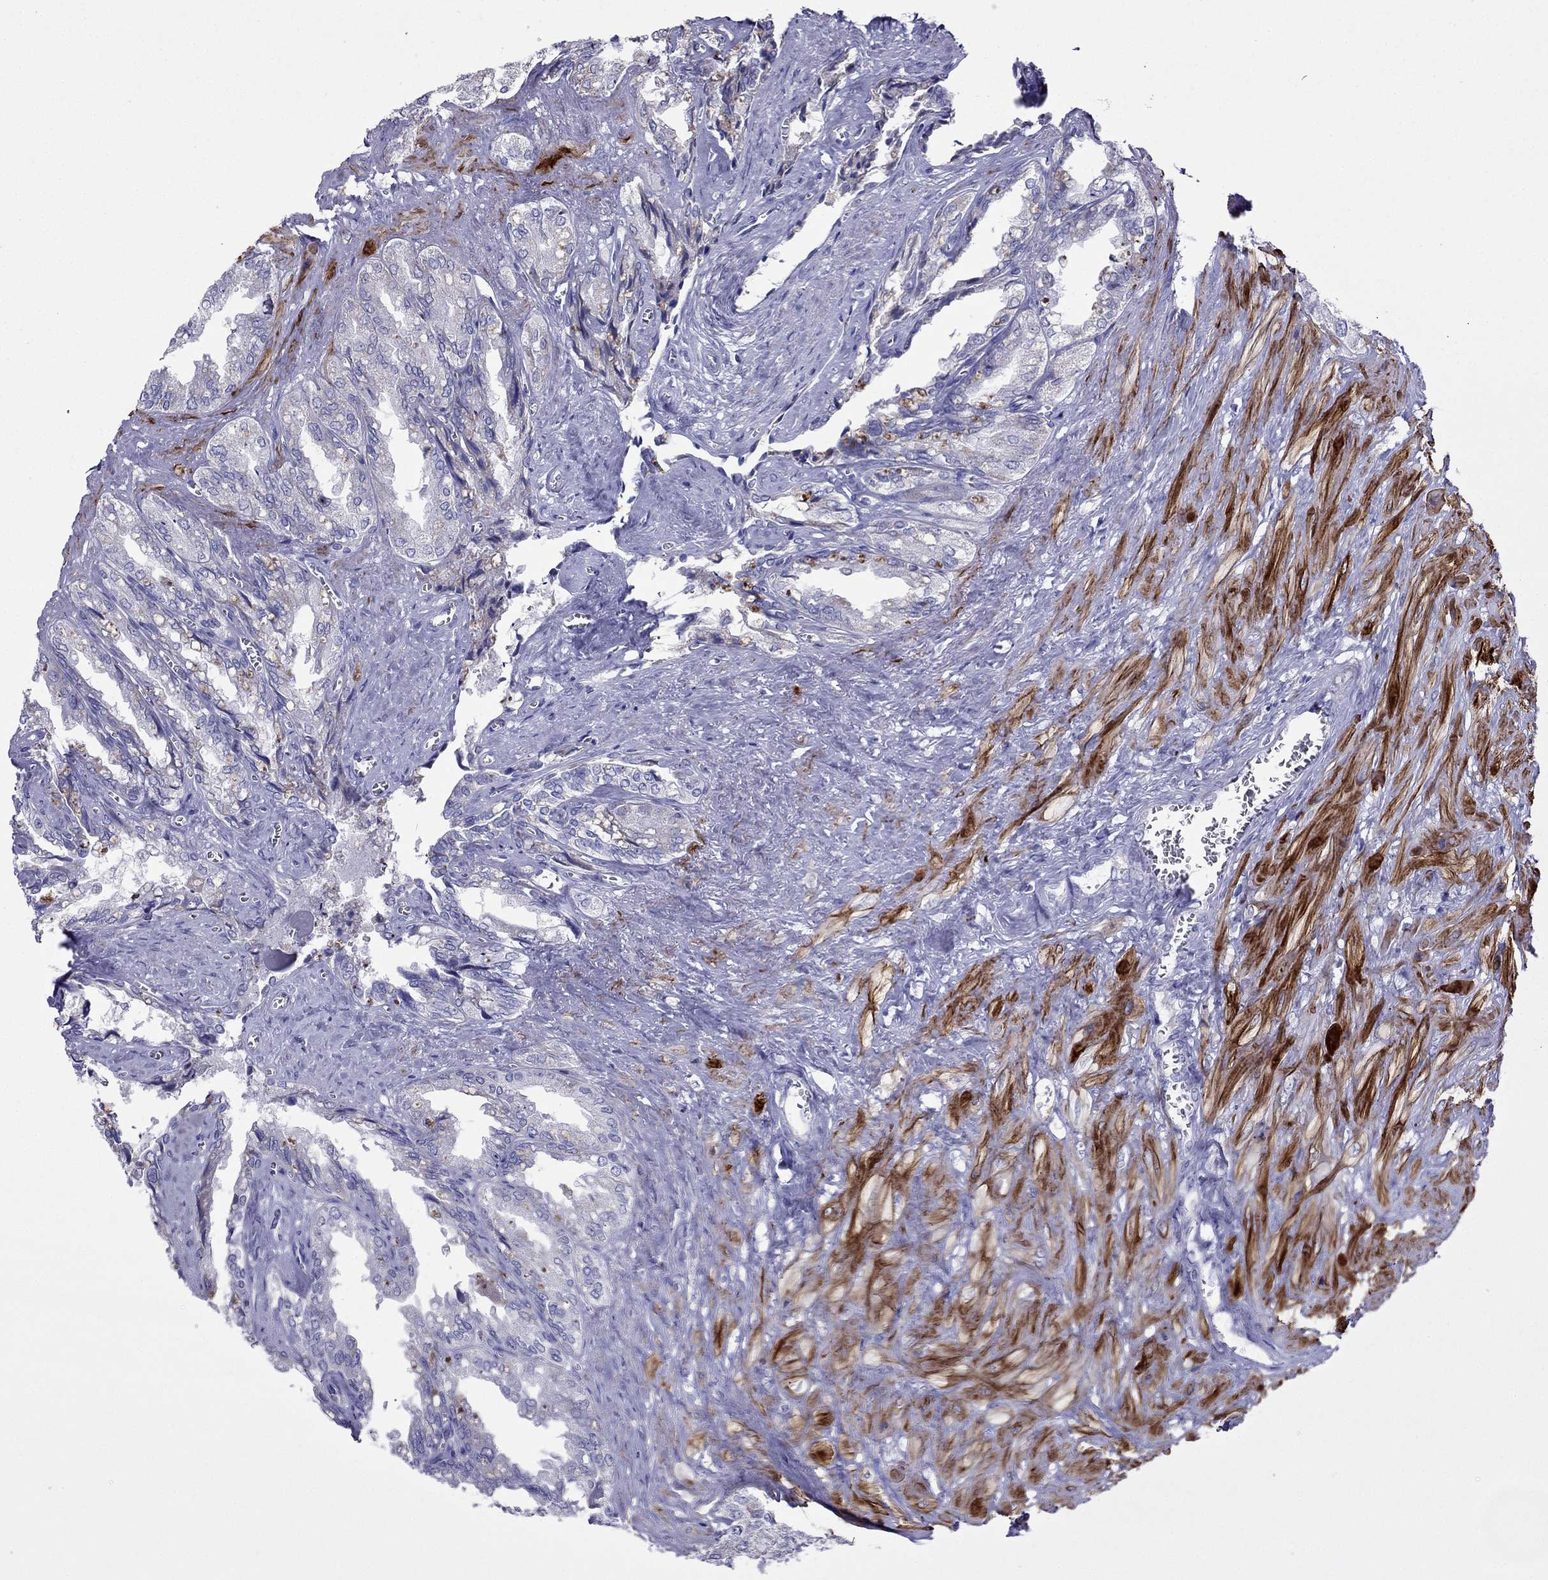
{"staining": {"intensity": "negative", "quantity": "none", "location": "none"}, "tissue": "seminal vesicle", "cell_type": "Glandular cells", "image_type": "normal", "snomed": [{"axis": "morphology", "description": "Normal tissue, NOS"}, {"axis": "topography", "description": "Seminal veicle"}], "caption": "Immunohistochemistry (IHC) of unremarkable seminal vesicle reveals no positivity in glandular cells. (DAB immunohistochemistry, high magnification).", "gene": "DSC1", "patient": {"sex": "male", "age": 67}}